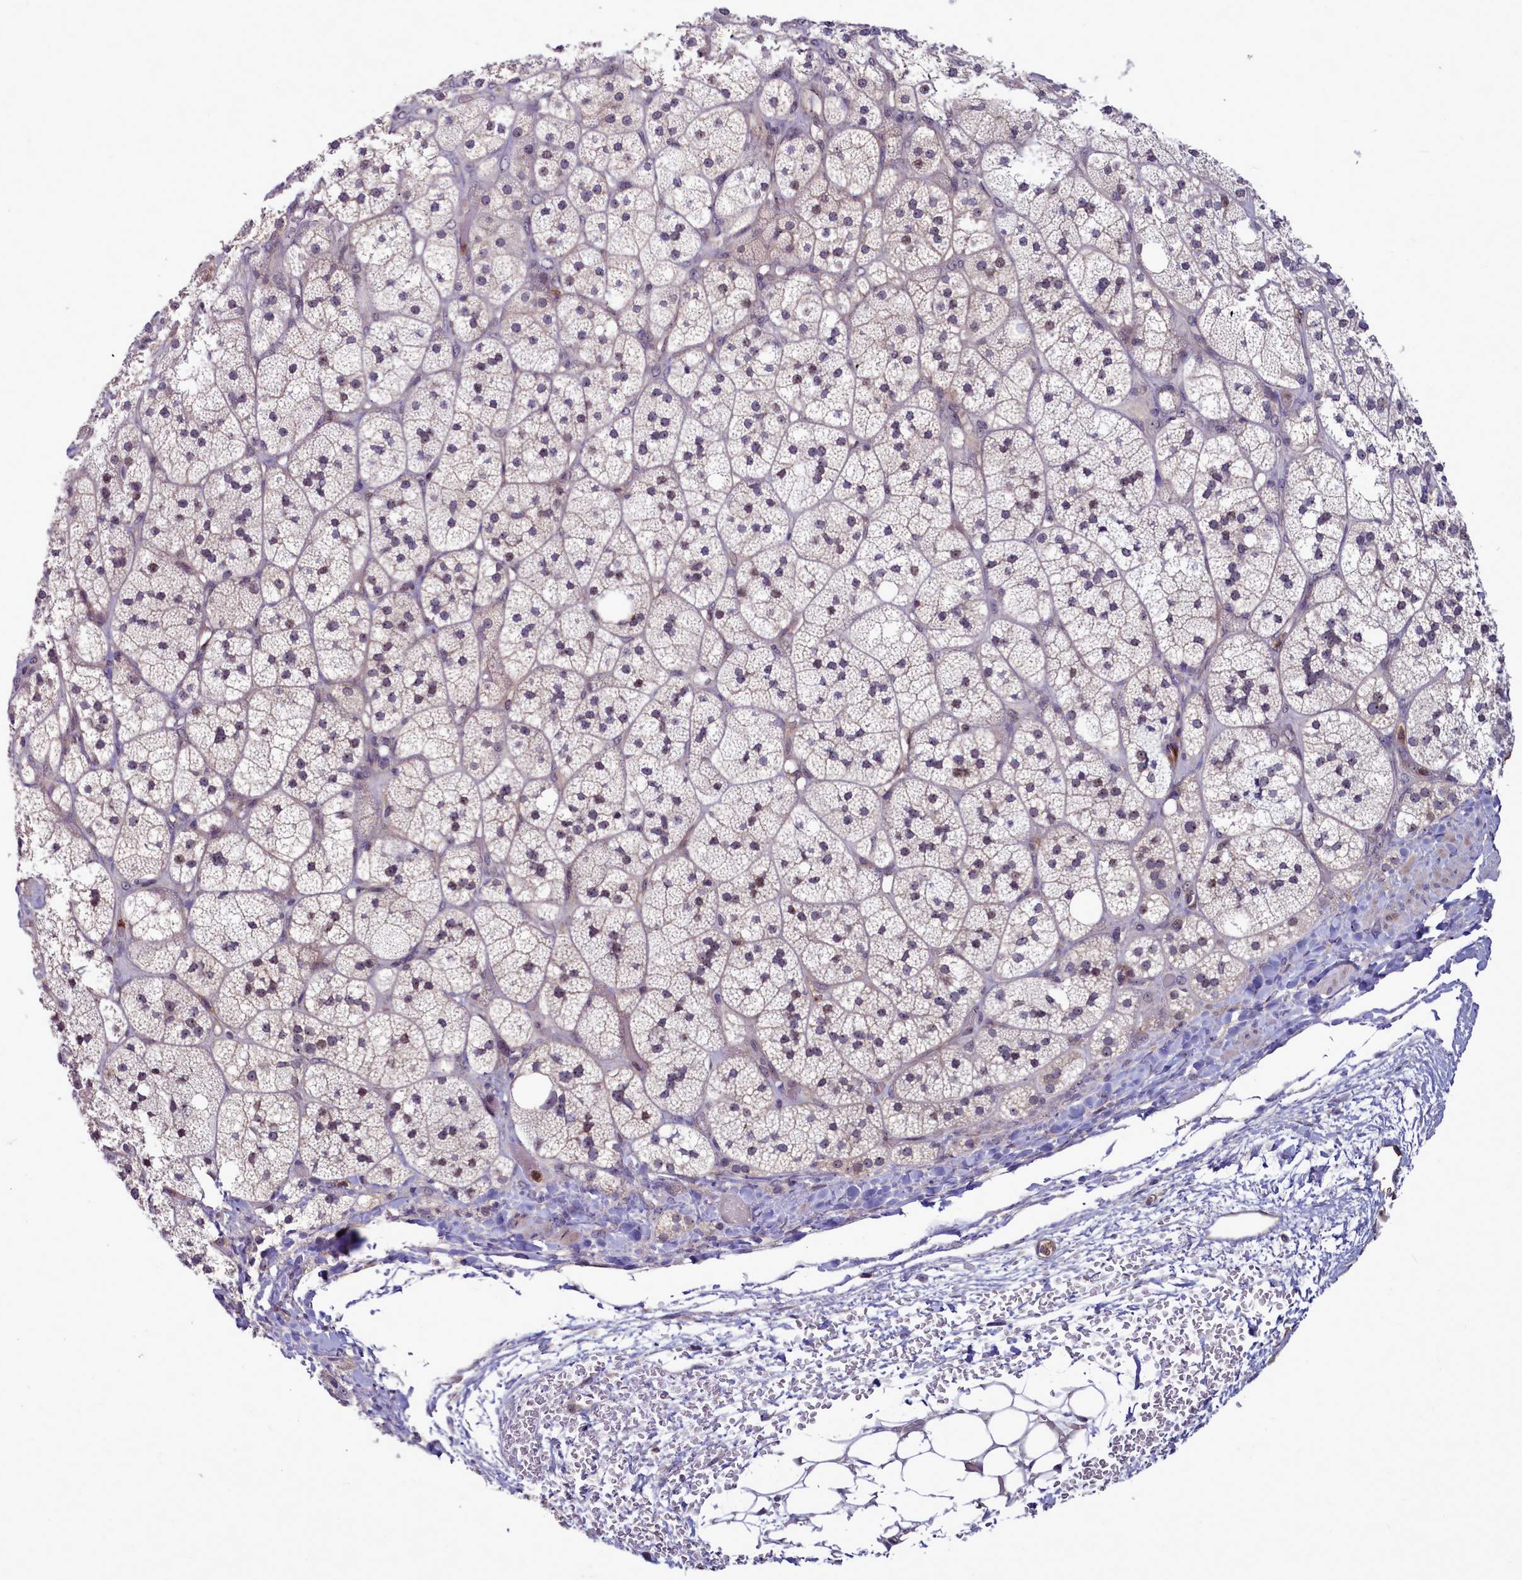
{"staining": {"intensity": "negative", "quantity": "none", "location": "none"}, "tissue": "adrenal gland", "cell_type": "Glandular cells", "image_type": "normal", "snomed": [{"axis": "morphology", "description": "Normal tissue, NOS"}, {"axis": "topography", "description": "Adrenal gland"}], "caption": "There is no significant staining in glandular cells of adrenal gland. (Brightfield microscopy of DAB (3,3'-diaminobenzidine) IHC at high magnification).", "gene": "BCAR1", "patient": {"sex": "male", "age": 61}}